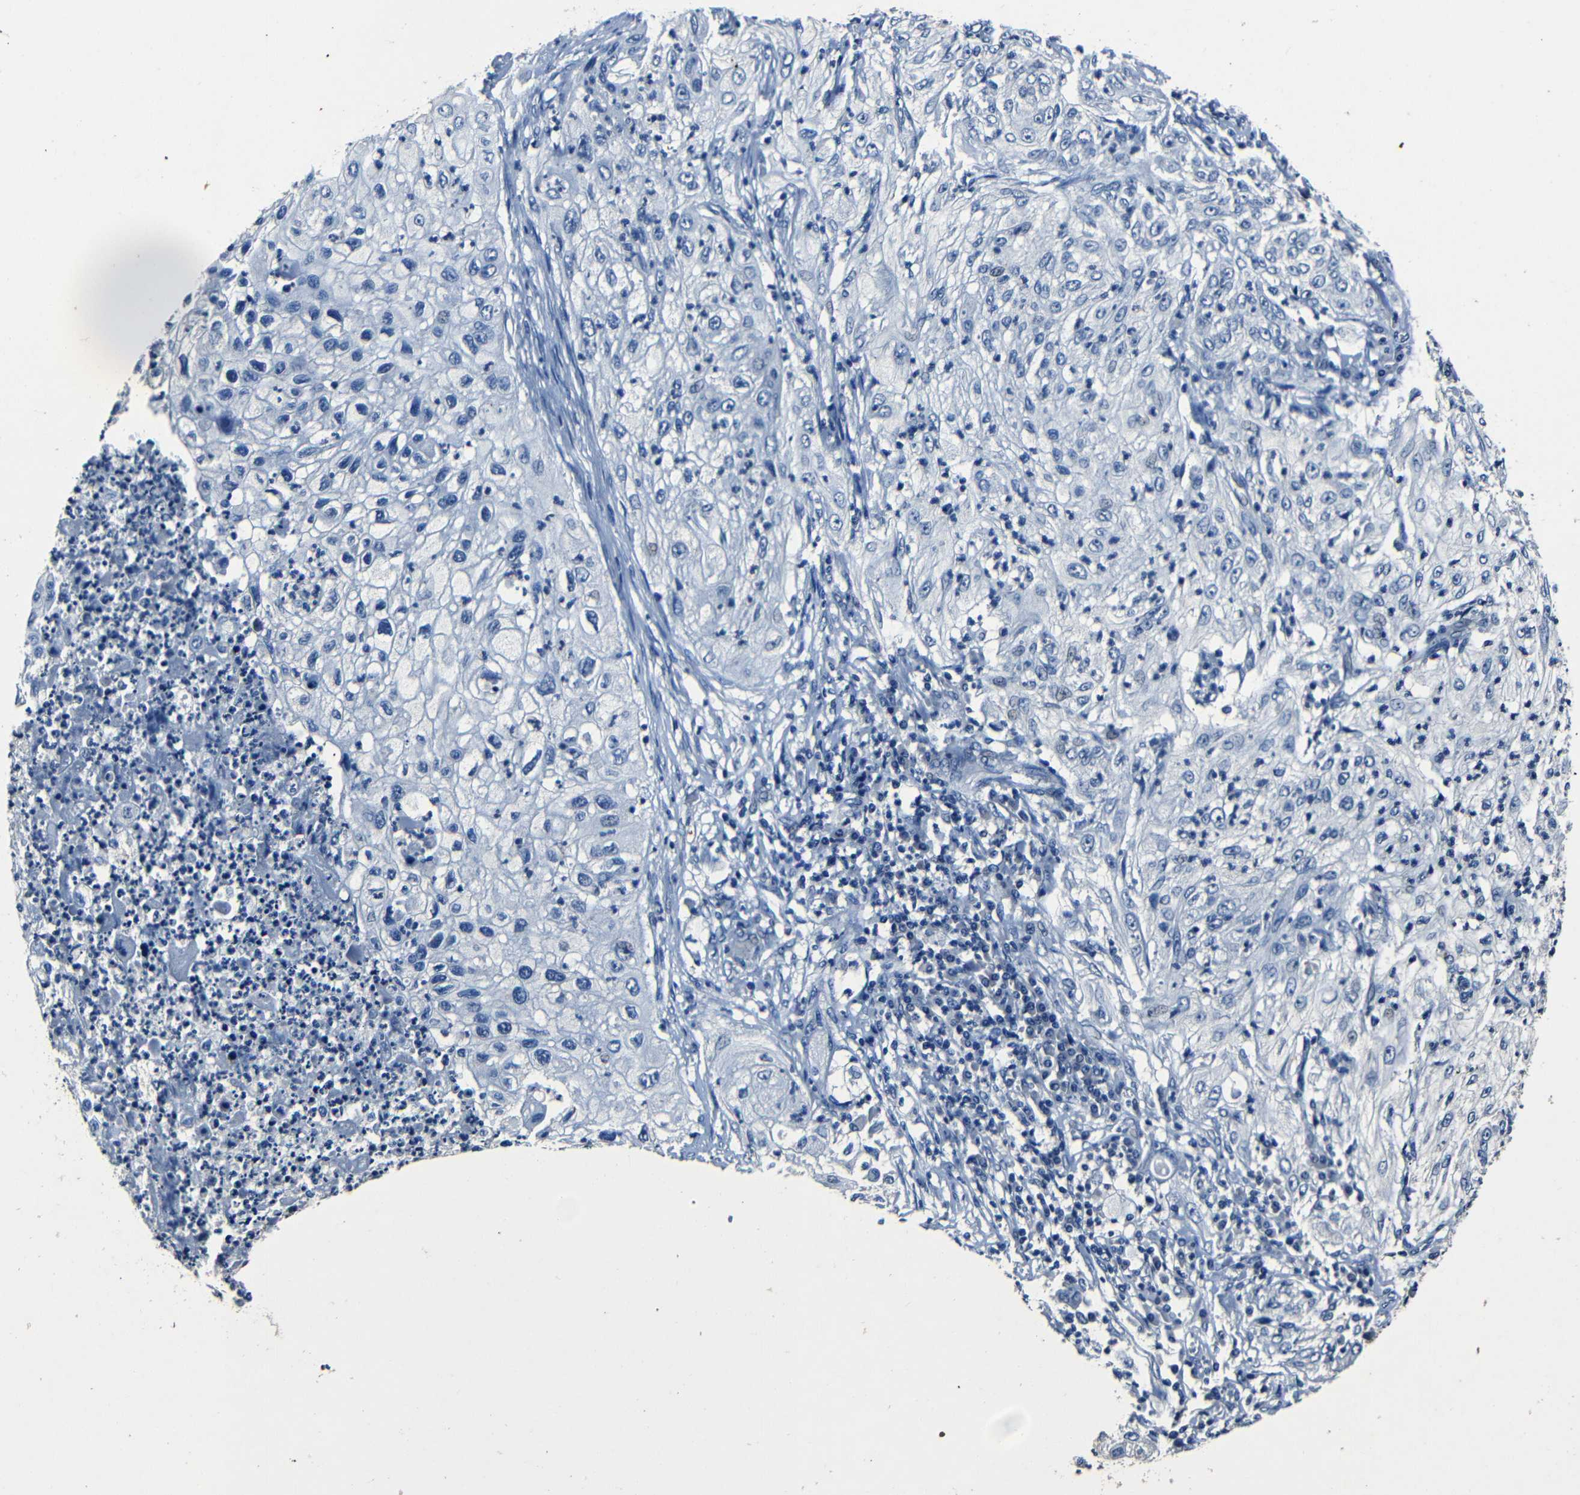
{"staining": {"intensity": "negative", "quantity": "none", "location": "none"}, "tissue": "lung cancer", "cell_type": "Tumor cells", "image_type": "cancer", "snomed": [{"axis": "morphology", "description": "Inflammation, NOS"}, {"axis": "morphology", "description": "Squamous cell carcinoma, NOS"}, {"axis": "topography", "description": "Lymph node"}, {"axis": "topography", "description": "Soft tissue"}, {"axis": "topography", "description": "Lung"}], "caption": "This photomicrograph is of lung cancer (squamous cell carcinoma) stained with immunohistochemistry (IHC) to label a protein in brown with the nuclei are counter-stained blue. There is no positivity in tumor cells.", "gene": "NCMAP", "patient": {"sex": "male", "age": 66}}